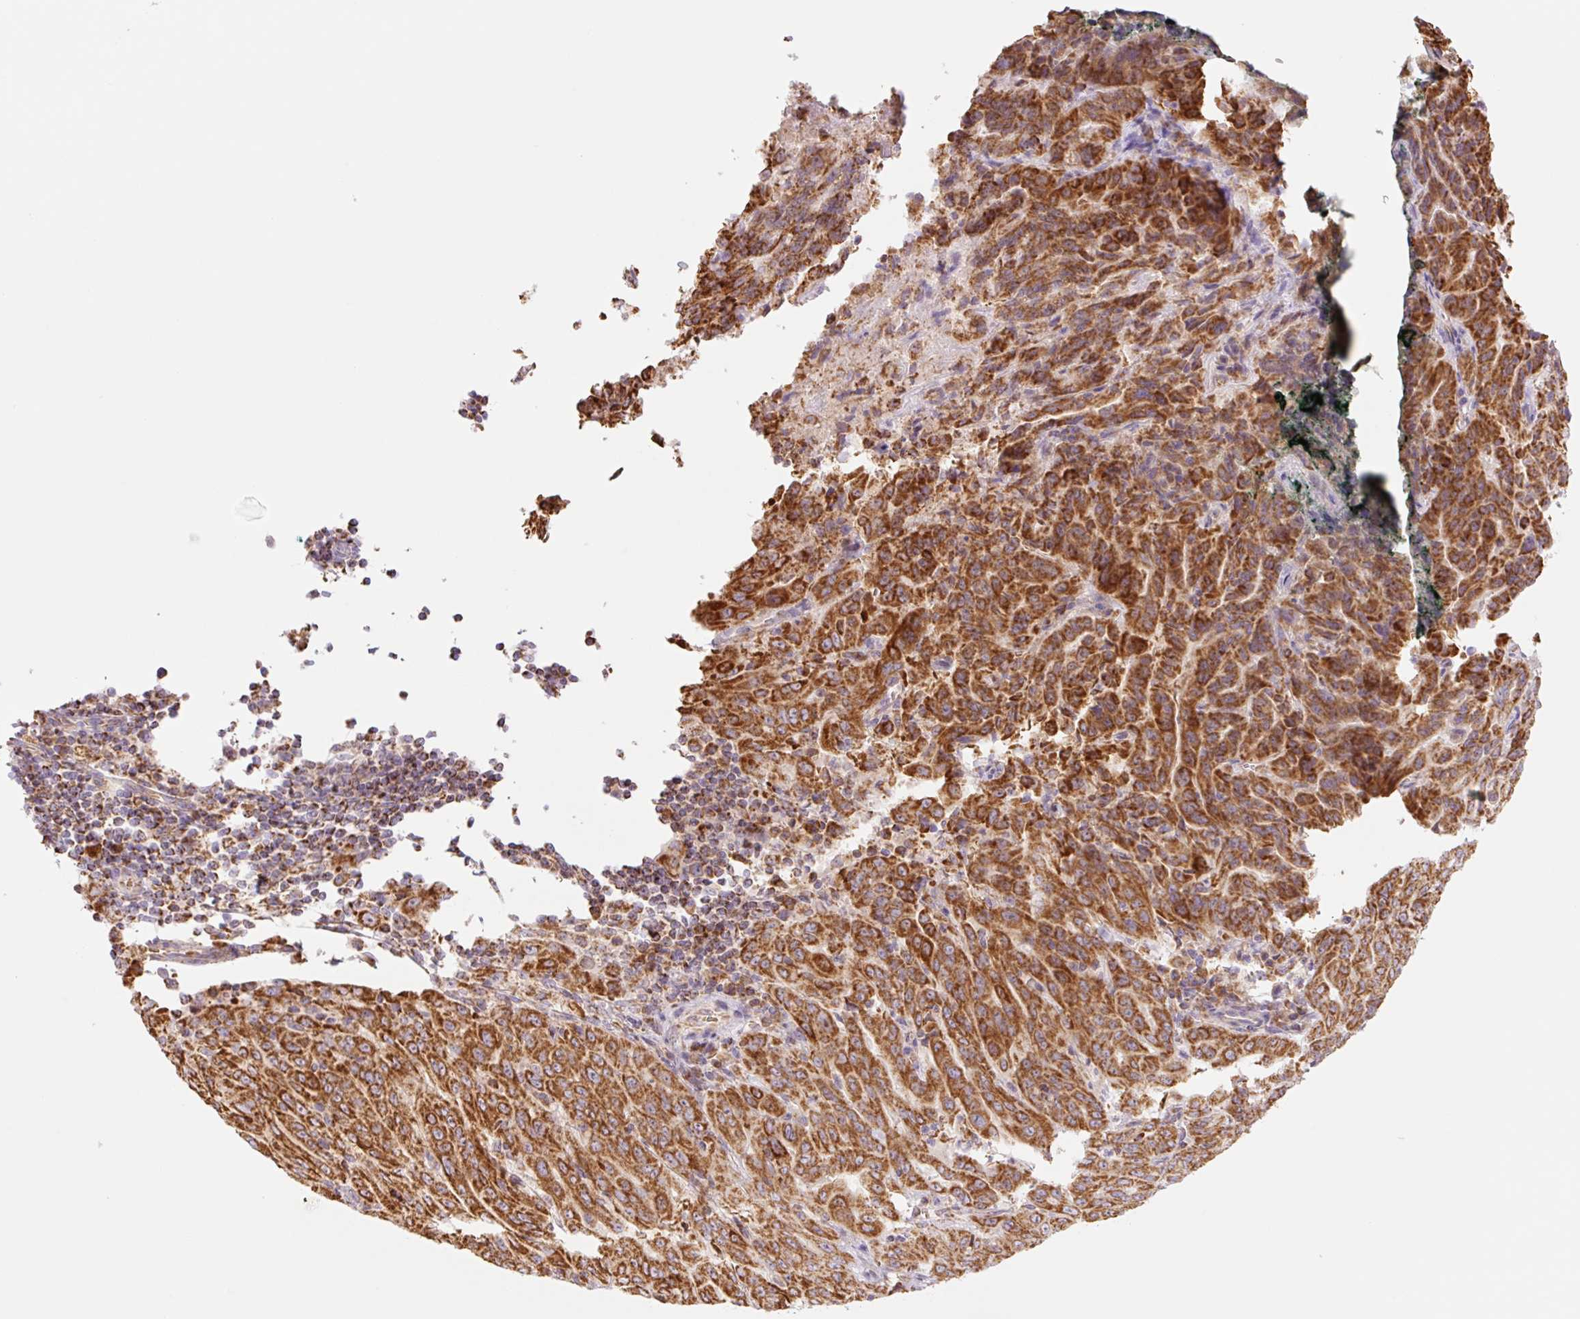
{"staining": {"intensity": "strong", "quantity": ">75%", "location": "cytoplasmic/membranous"}, "tissue": "pancreatic cancer", "cell_type": "Tumor cells", "image_type": "cancer", "snomed": [{"axis": "morphology", "description": "Adenocarcinoma, NOS"}, {"axis": "topography", "description": "Pancreas"}], "caption": "The micrograph reveals staining of pancreatic cancer (adenocarcinoma), revealing strong cytoplasmic/membranous protein expression (brown color) within tumor cells.", "gene": "GOSR2", "patient": {"sex": "male", "age": 63}}